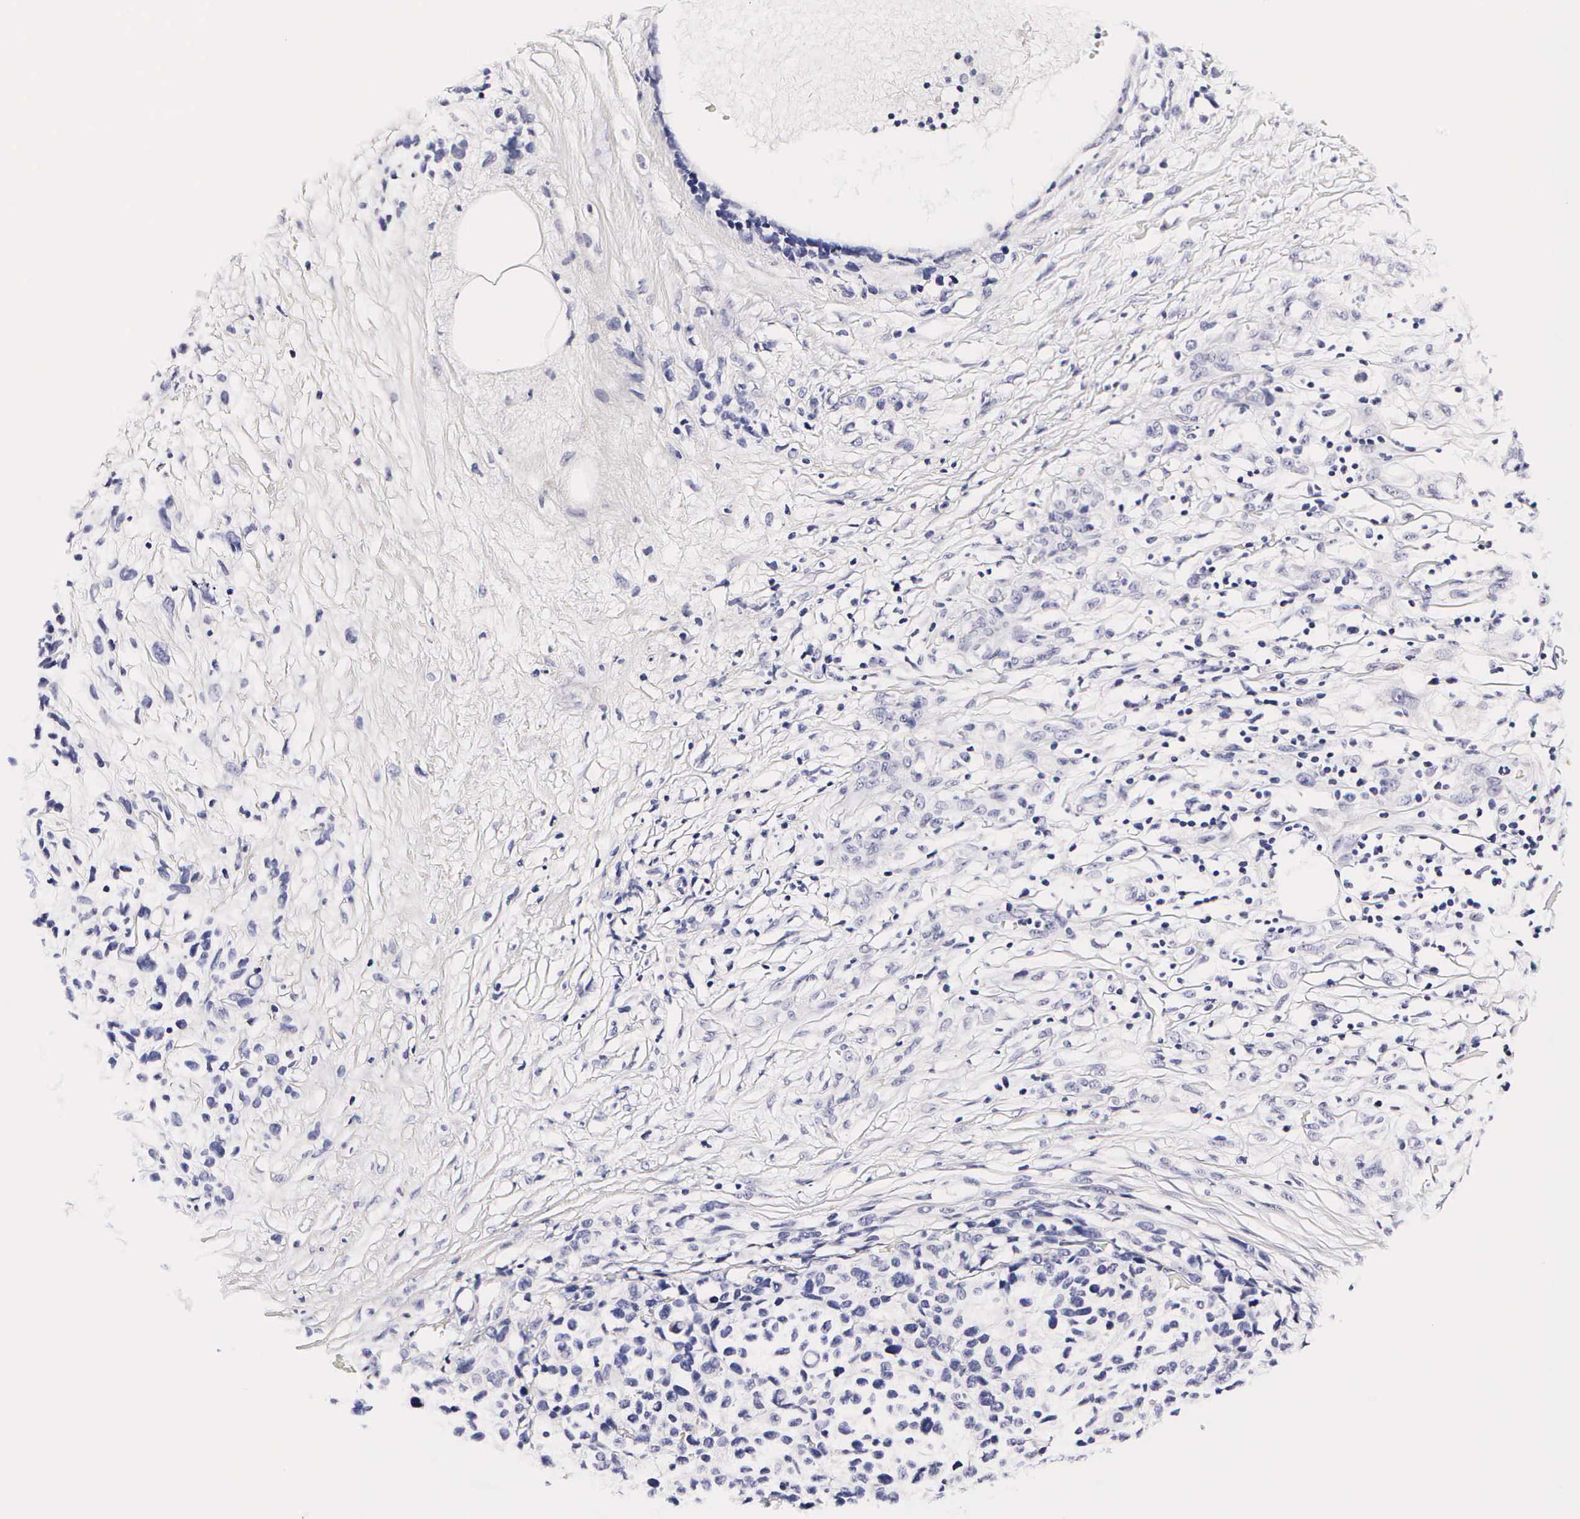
{"staining": {"intensity": "negative", "quantity": "none", "location": "none"}, "tissue": "melanoma", "cell_type": "Tumor cells", "image_type": "cancer", "snomed": [{"axis": "morphology", "description": "Malignant melanoma, NOS"}, {"axis": "topography", "description": "Skin"}], "caption": "DAB immunohistochemical staining of melanoma displays no significant positivity in tumor cells. The staining was performed using DAB to visualize the protein expression in brown, while the nuclei were stained in blue with hematoxylin (Magnification: 20x).", "gene": "RNASE6", "patient": {"sex": "female", "age": 85}}